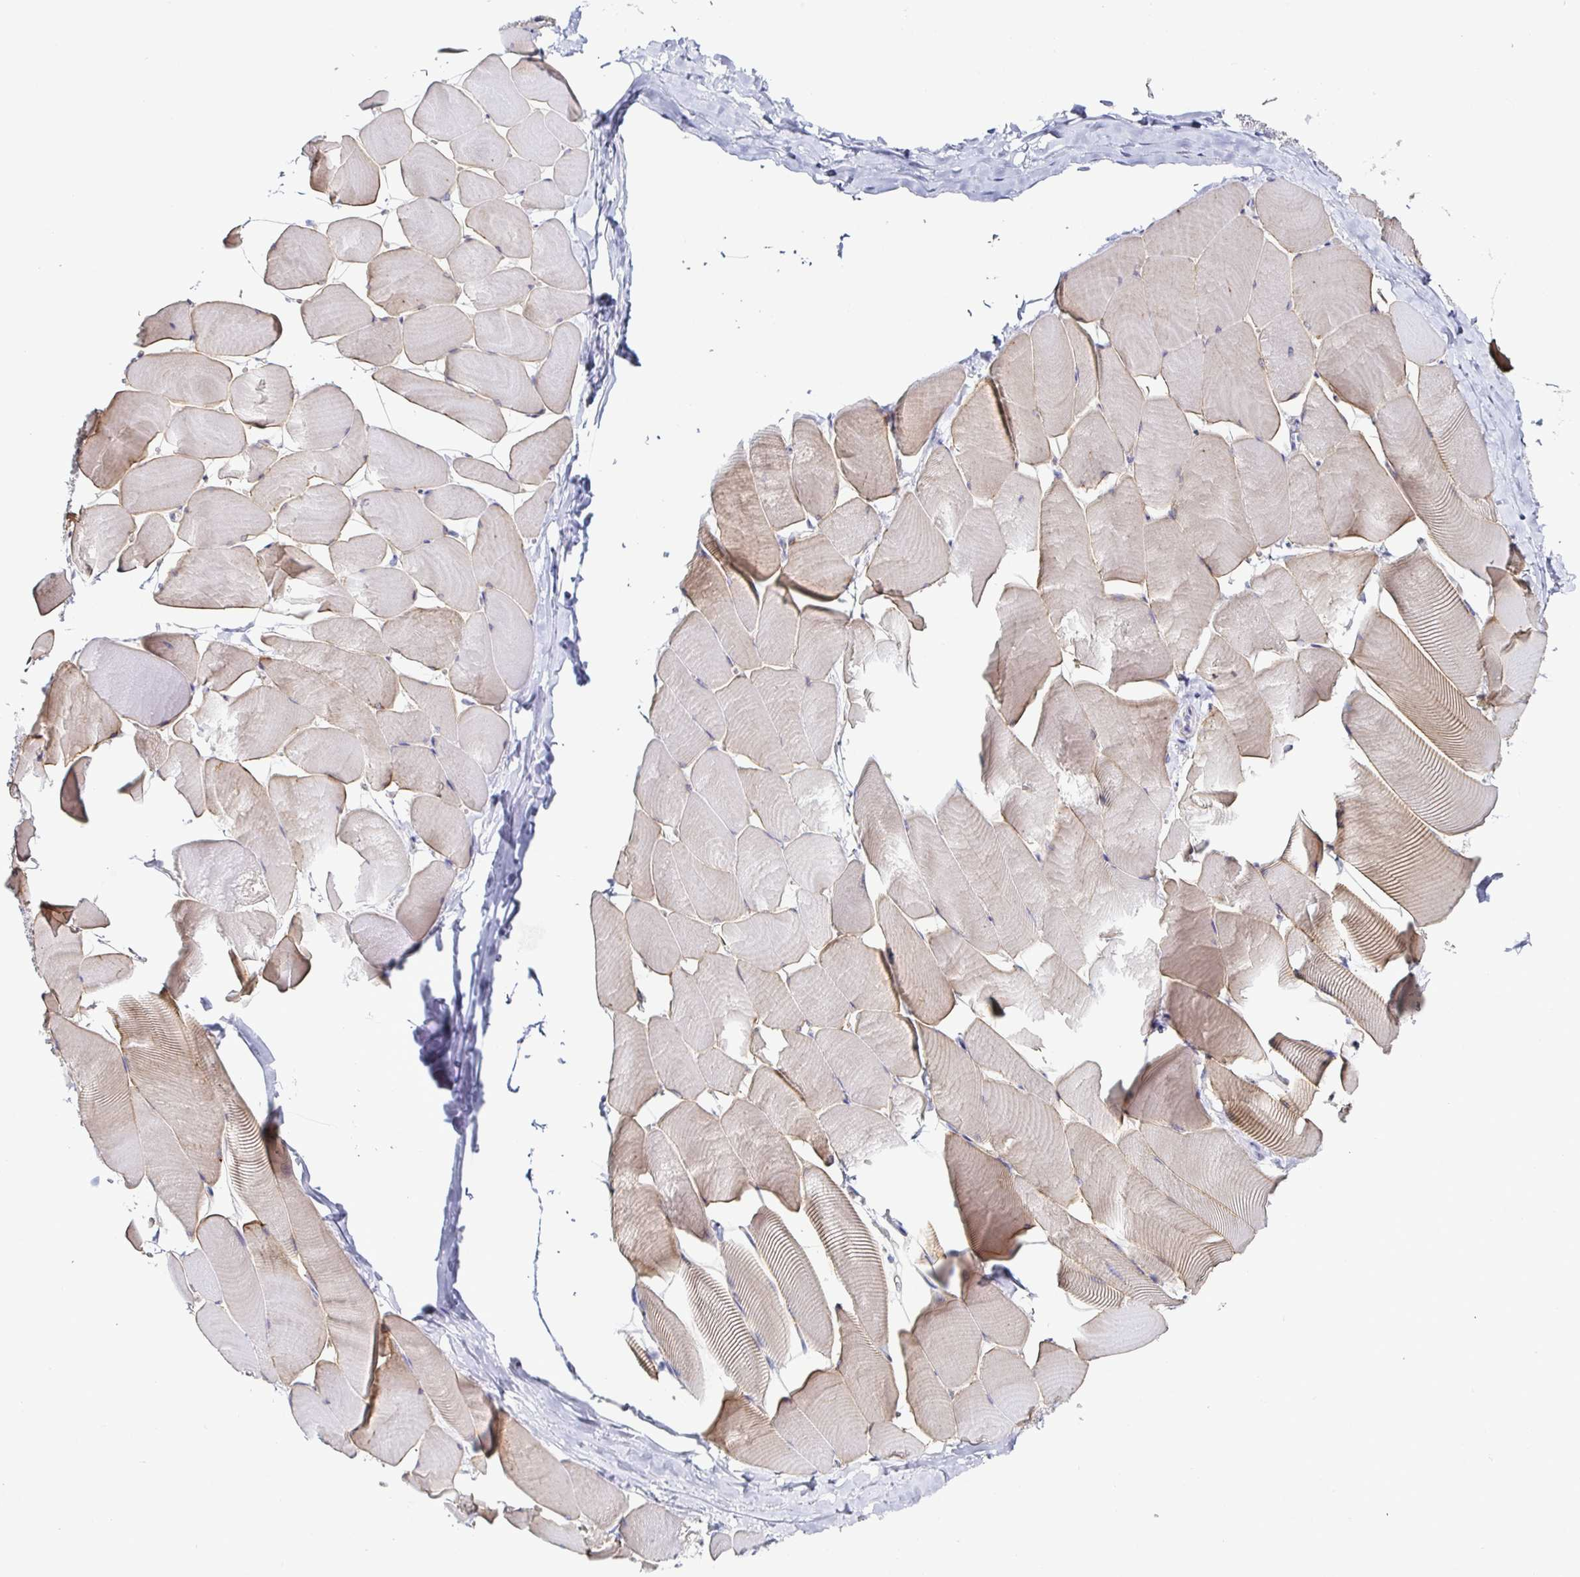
{"staining": {"intensity": "weak", "quantity": "25%-75%", "location": "cytoplasmic/membranous"}, "tissue": "skeletal muscle", "cell_type": "Myocytes", "image_type": "normal", "snomed": [{"axis": "morphology", "description": "Normal tissue, NOS"}, {"axis": "topography", "description": "Skeletal muscle"}], "caption": "IHC photomicrograph of normal skeletal muscle stained for a protein (brown), which demonstrates low levels of weak cytoplasmic/membranous staining in approximately 25%-75% of myocytes.", "gene": "ACSBG2", "patient": {"sex": "male", "age": 25}}